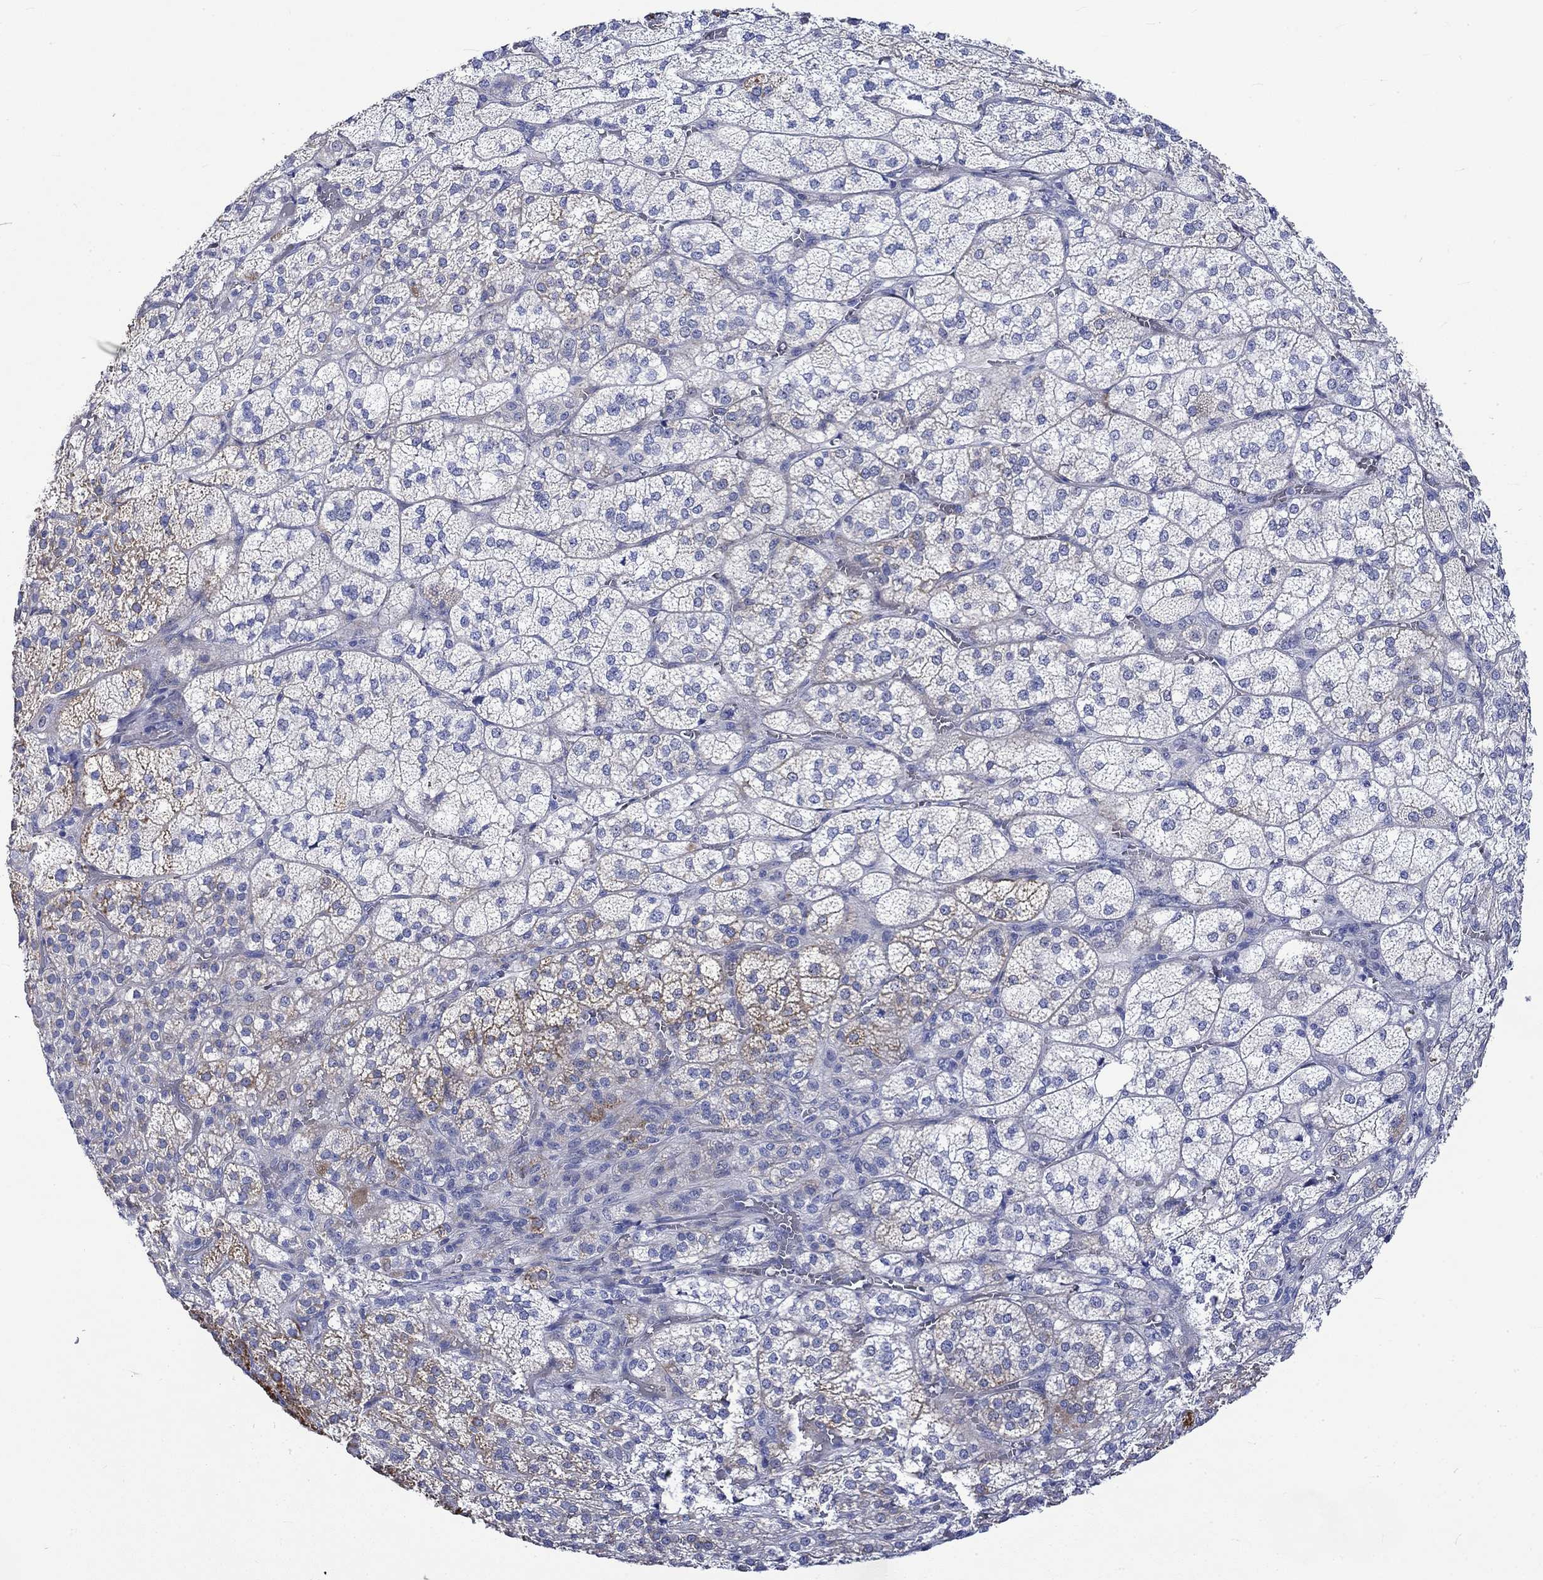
{"staining": {"intensity": "strong", "quantity": "25%-75%", "location": "cytoplasmic/membranous"}, "tissue": "adrenal gland", "cell_type": "Glandular cells", "image_type": "normal", "snomed": [{"axis": "morphology", "description": "Normal tissue, NOS"}, {"axis": "topography", "description": "Adrenal gland"}], "caption": "Brown immunohistochemical staining in benign adrenal gland reveals strong cytoplasmic/membranous positivity in approximately 25%-75% of glandular cells. (DAB = brown stain, brightfield microscopy at high magnification).", "gene": "NRIP3", "patient": {"sex": "female", "age": 60}}